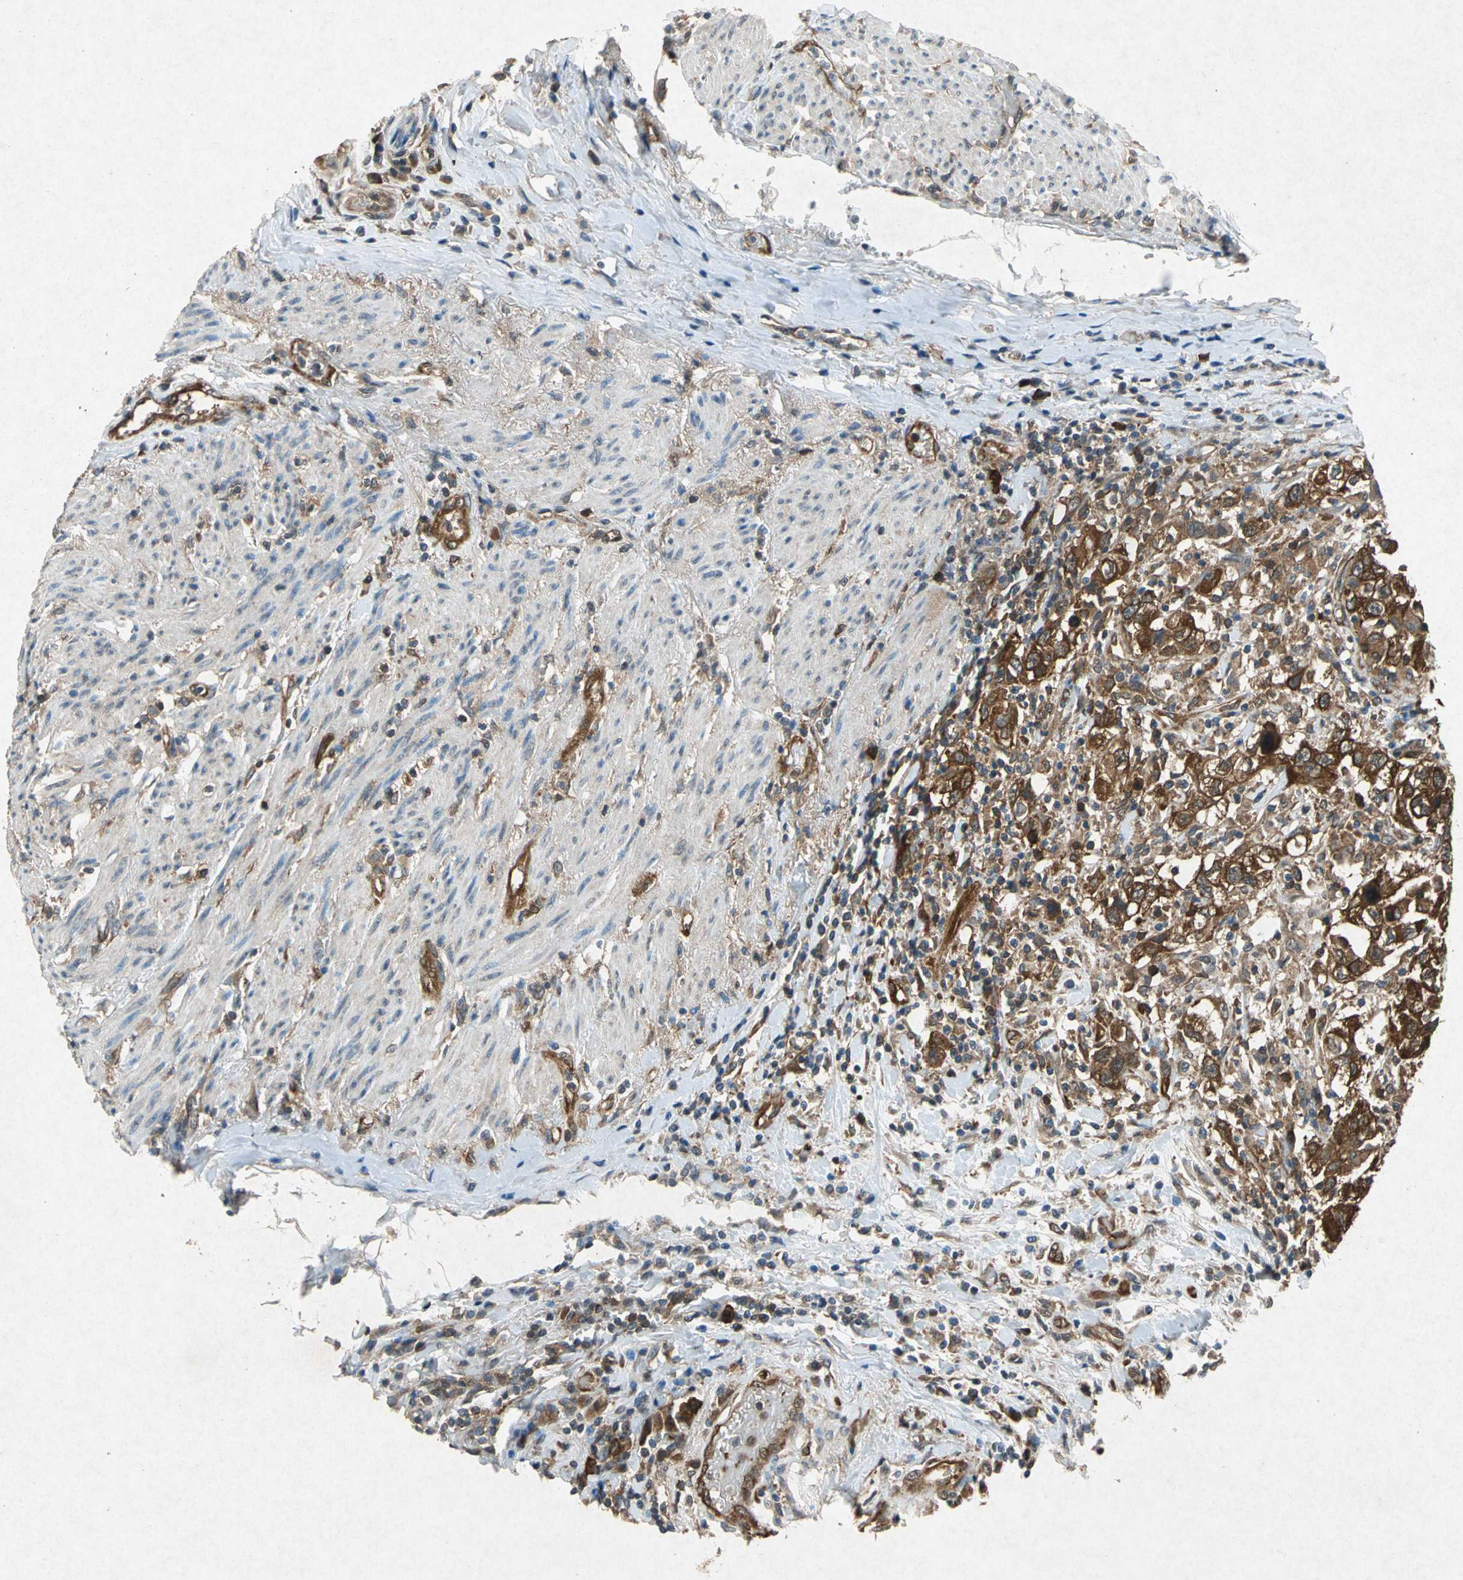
{"staining": {"intensity": "strong", "quantity": ">75%", "location": "cytoplasmic/membranous"}, "tissue": "urothelial cancer", "cell_type": "Tumor cells", "image_type": "cancer", "snomed": [{"axis": "morphology", "description": "Urothelial carcinoma, High grade"}, {"axis": "topography", "description": "Urinary bladder"}], "caption": "Tumor cells demonstrate high levels of strong cytoplasmic/membranous positivity in approximately >75% of cells in human urothelial carcinoma (high-grade).", "gene": "HSP90AB1", "patient": {"sex": "female", "age": 80}}